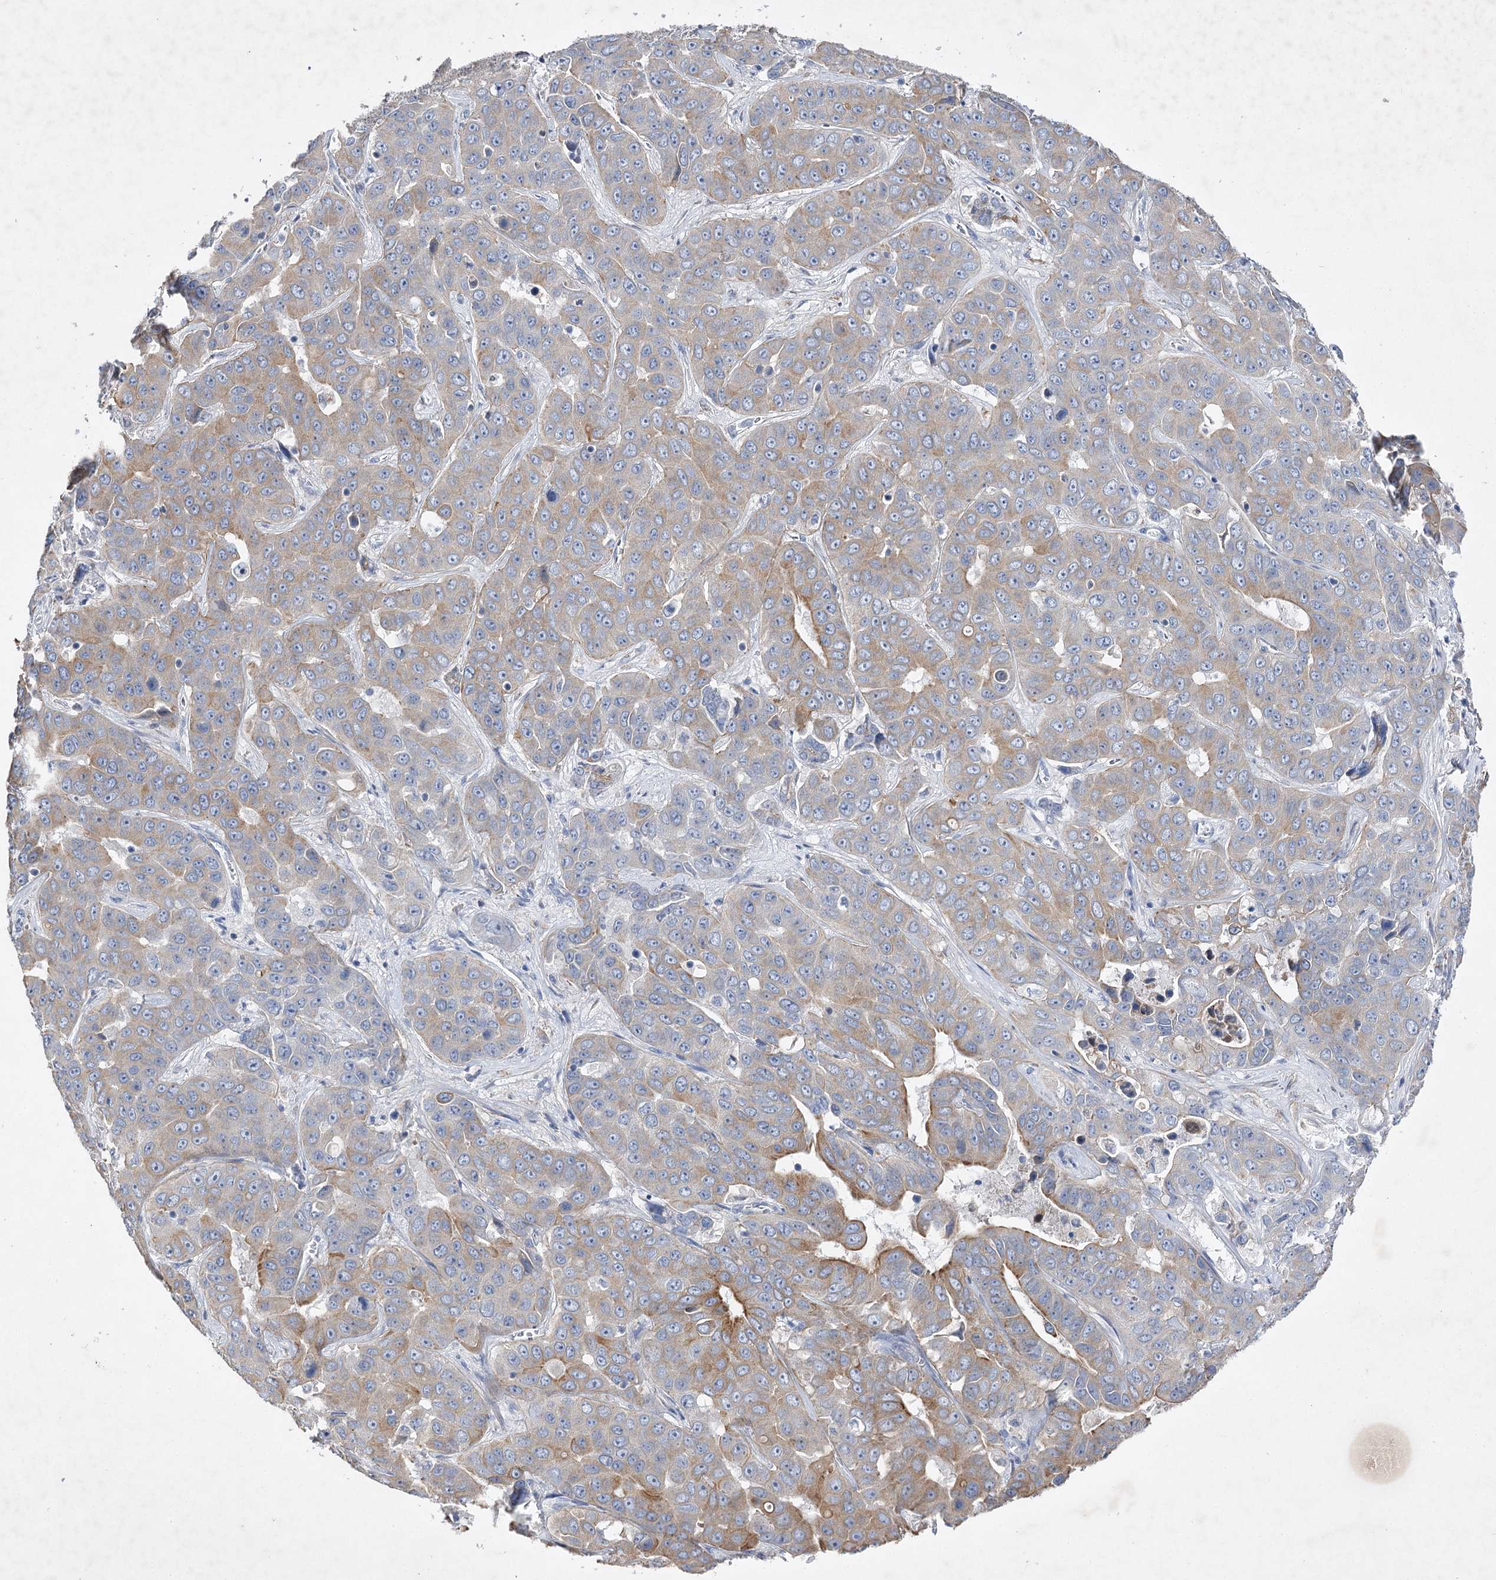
{"staining": {"intensity": "moderate", "quantity": "25%-75%", "location": "cytoplasmic/membranous"}, "tissue": "liver cancer", "cell_type": "Tumor cells", "image_type": "cancer", "snomed": [{"axis": "morphology", "description": "Cholangiocarcinoma"}, {"axis": "topography", "description": "Liver"}], "caption": "Liver cholangiocarcinoma stained with DAB (3,3'-diaminobenzidine) immunohistochemistry (IHC) exhibits medium levels of moderate cytoplasmic/membranous staining in approximately 25%-75% of tumor cells.", "gene": "COX15", "patient": {"sex": "female", "age": 52}}